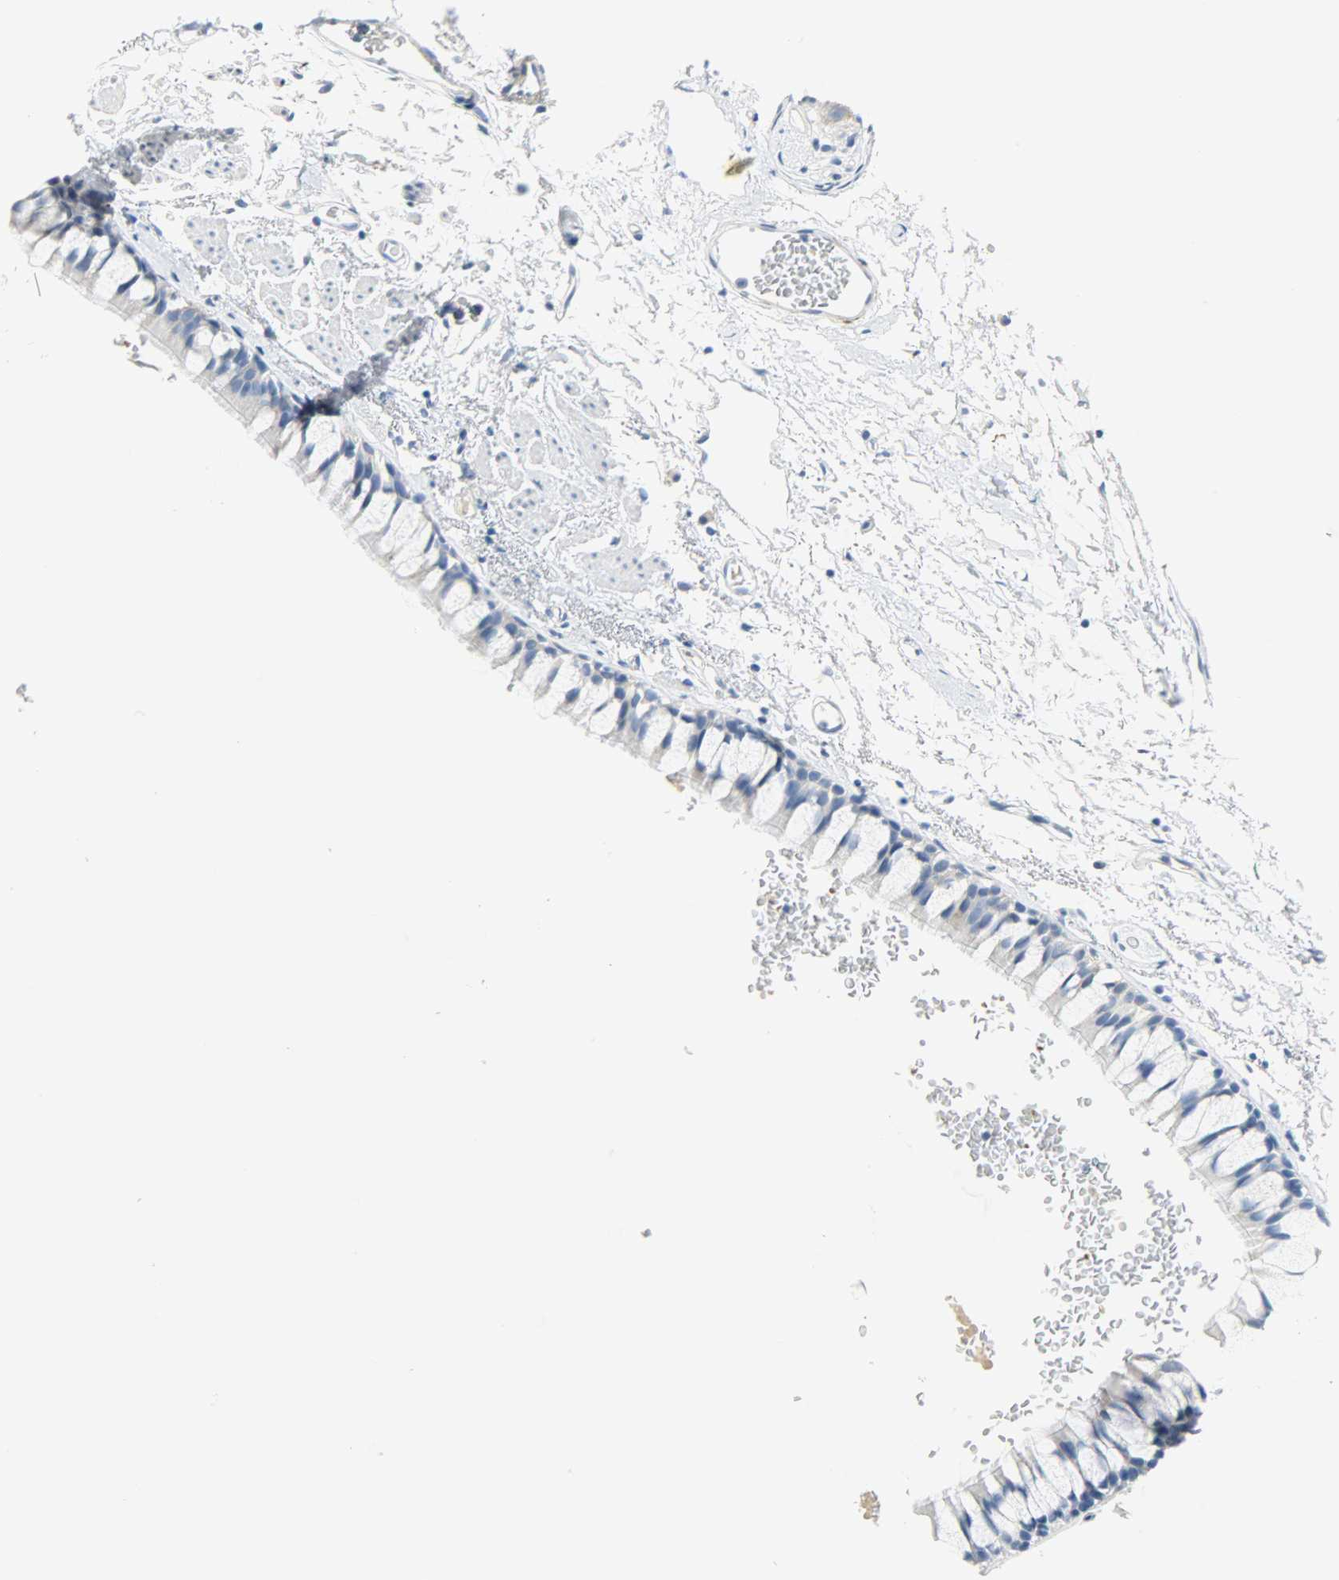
{"staining": {"intensity": "negative", "quantity": "none", "location": "none"}, "tissue": "bronchus", "cell_type": "Respiratory epithelial cells", "image_type": "normal", "snomed": [{"axis": "morphology", "description": "Normal tissue, NOS"}, {"axis": "topography", "description": "Bronchus"}], "caption": "High power microscopy image of an immunohistochemistry (IHC) histopathology image of normal bronchus, revealing no significant expression in respiratory epithelial cells.", "gene": "CA3", "patient": {"sex": "female", "age": 73}}